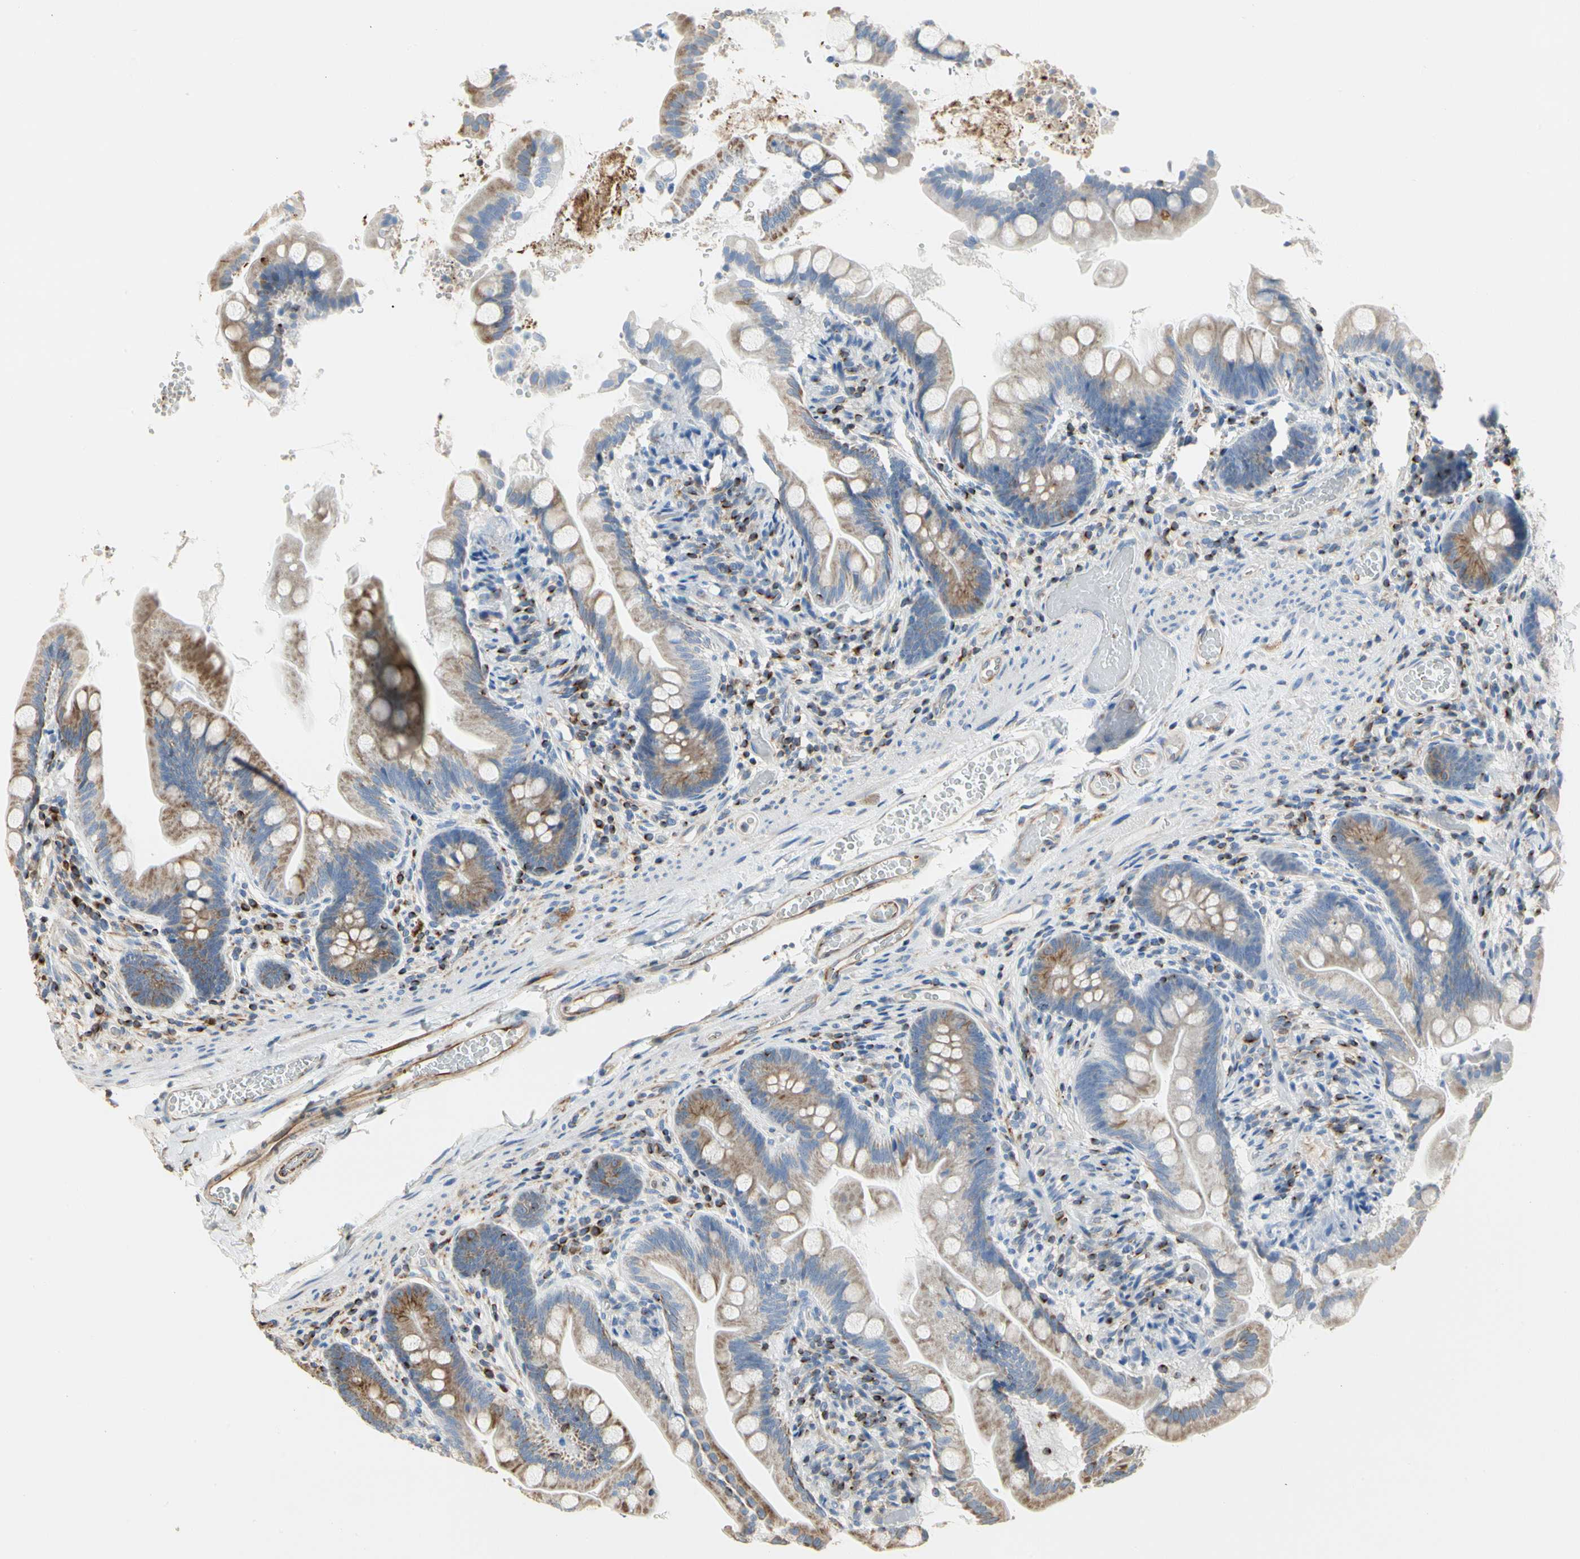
{"staining": {"intensity": "moderate", "quantity": "<25%", "location": "cytoplasmic/membranous"}, "tissue": "small intestine", "cell_type": "Glandular cells", "image_type": "normal", "snomed": [{"axis": "morphology", "description": "Normal tissue, NOS"}, {"axis": "topography", "description": "Small intestine"}], "caption": "DAB immunohistochemical staining of normal small intestine demonstrates moderate cytoplasmic/membranous protein staining in approximately <25% of glandular cells.", "gene": "TUBA1A", "patient": {"sex": "female", "age": 56}}